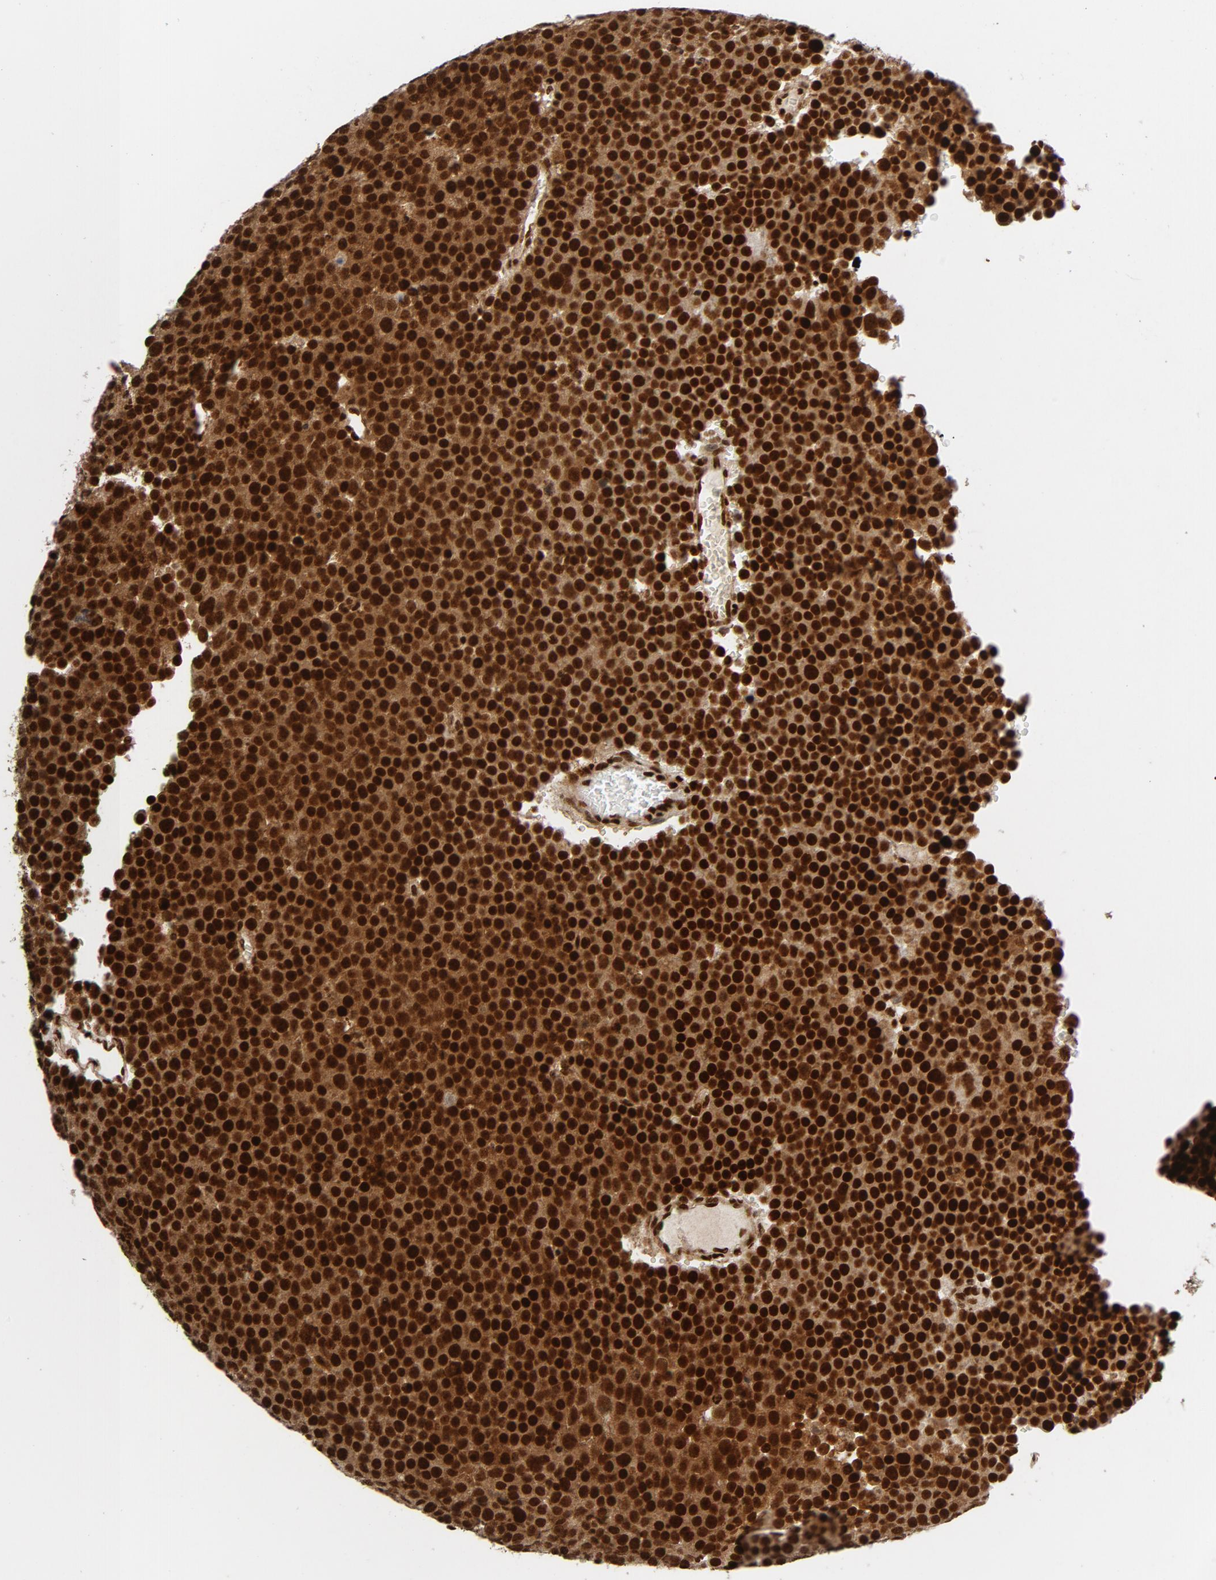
{"staining": {"intensity": "strong", "quantity": ">75%", "location": "cytoplasmic/membranous,nuclear"}, "tissue": "testis cancer", "cell_type": "Tumor cells", "image_type": "cancer", "snomed": [{"axis": "morphology", "description": "Seminoma, NOS"}, {"axis": "topography", "description": "Testis"}], "caption": "Immunohistochemical staining of human testis cancer (seminoma) reveals high levels of strong cytoplasmic/membranous and nuclear protein positivity in approximately >75% of tumor cells.", "gene": "NFYB", "patient": {"sex": "male", "age": 71}}